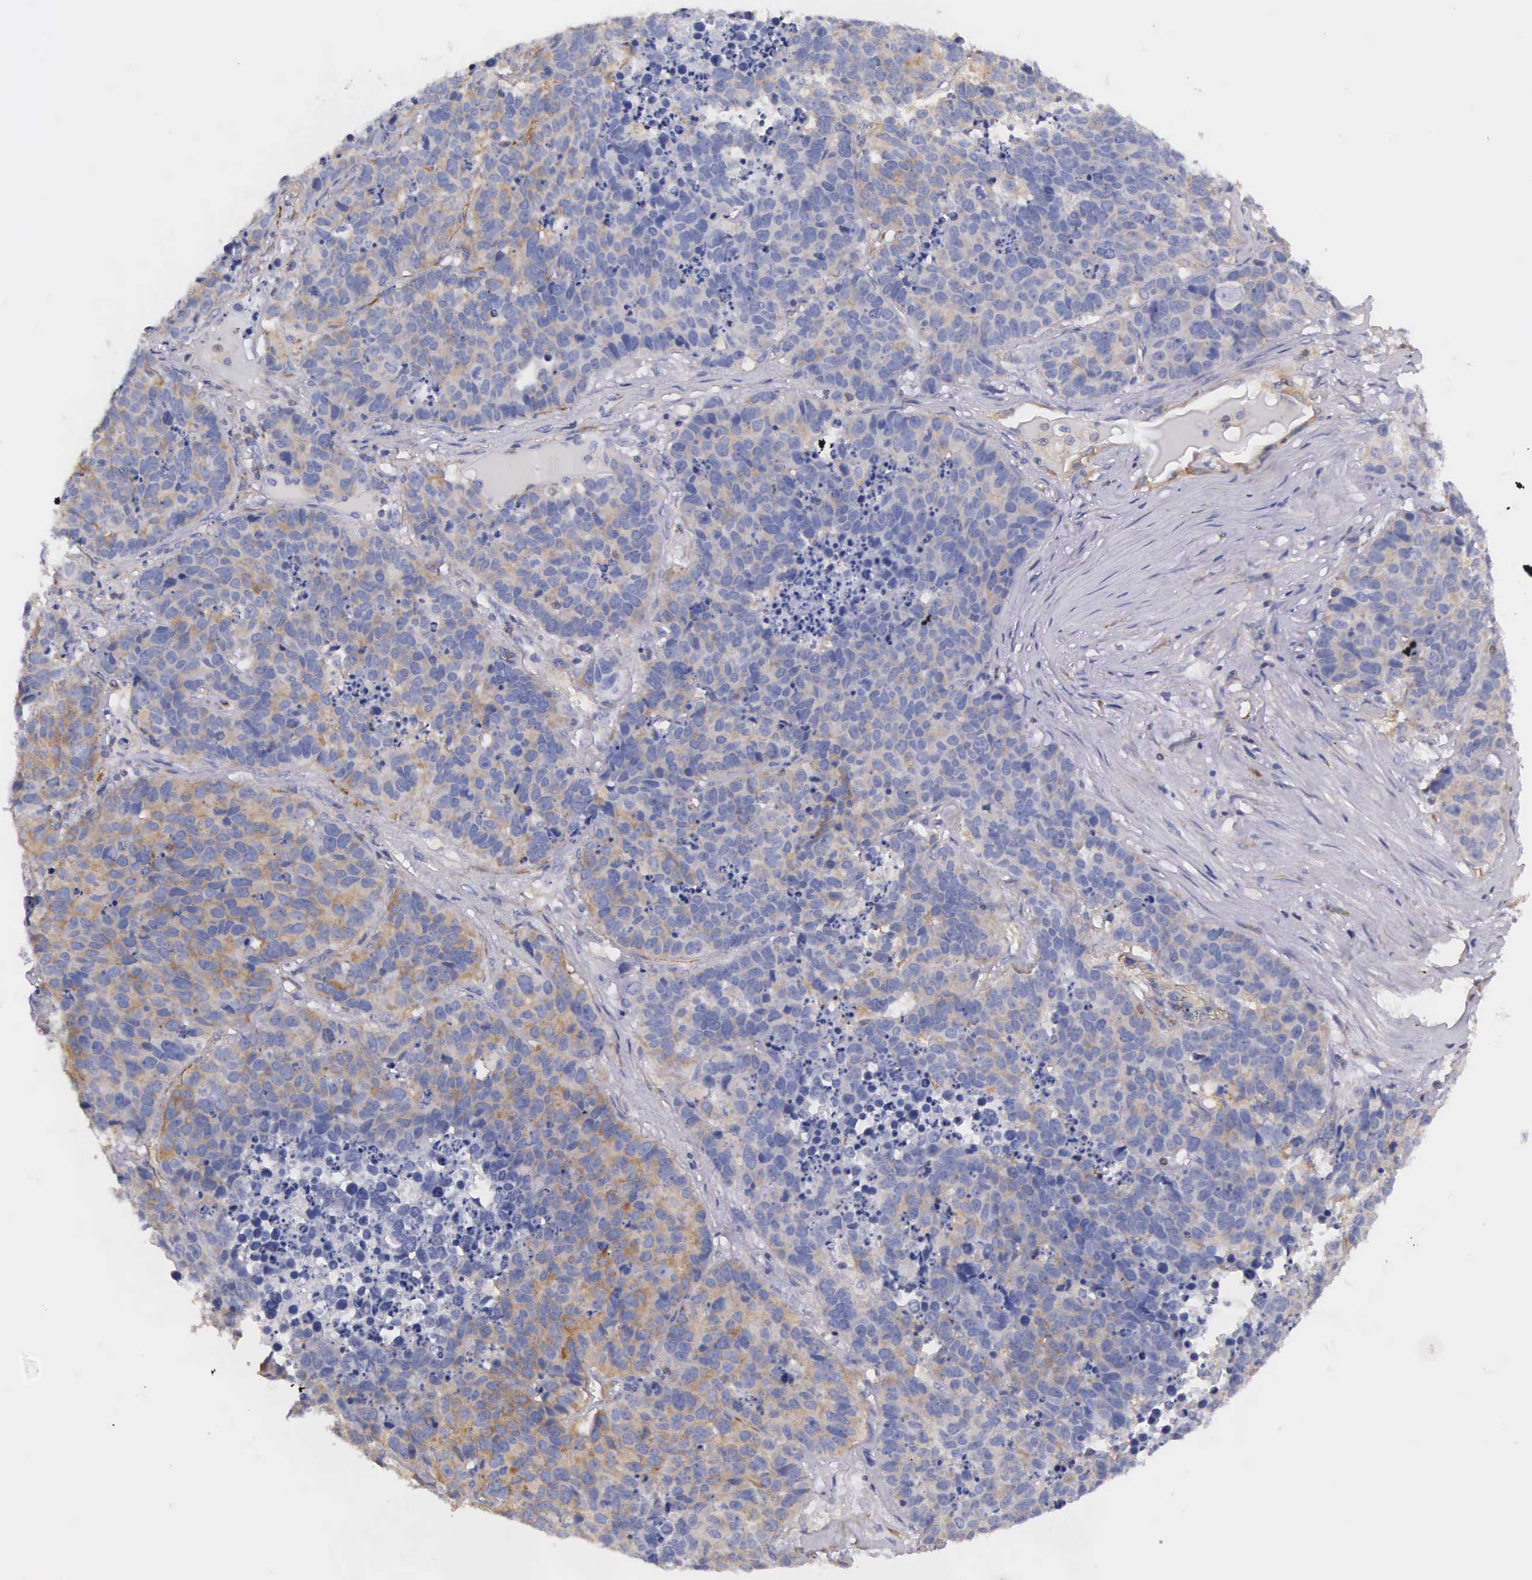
{"staining": {"intensity": "weak", "quantity": "25%-75%", "location": "cytoplasmic/membranous"}, "tissue": "lung cancer", "cell_type": "Tumor cells", "image_type": "cancer", "snomed": [{"axis": "morphology", "description": "Carcinoid, malignant, NOS"}, {"axis": "topography", "description": "Lung"}], "caption": "Human lung cancer stained with a brown dye exhibits weak cytoplasmic/membranous positive expression in about 25%-75% of tumor cells.", "gene": "OSBPL3", "patient": {"sex": "male", "age": 60}}